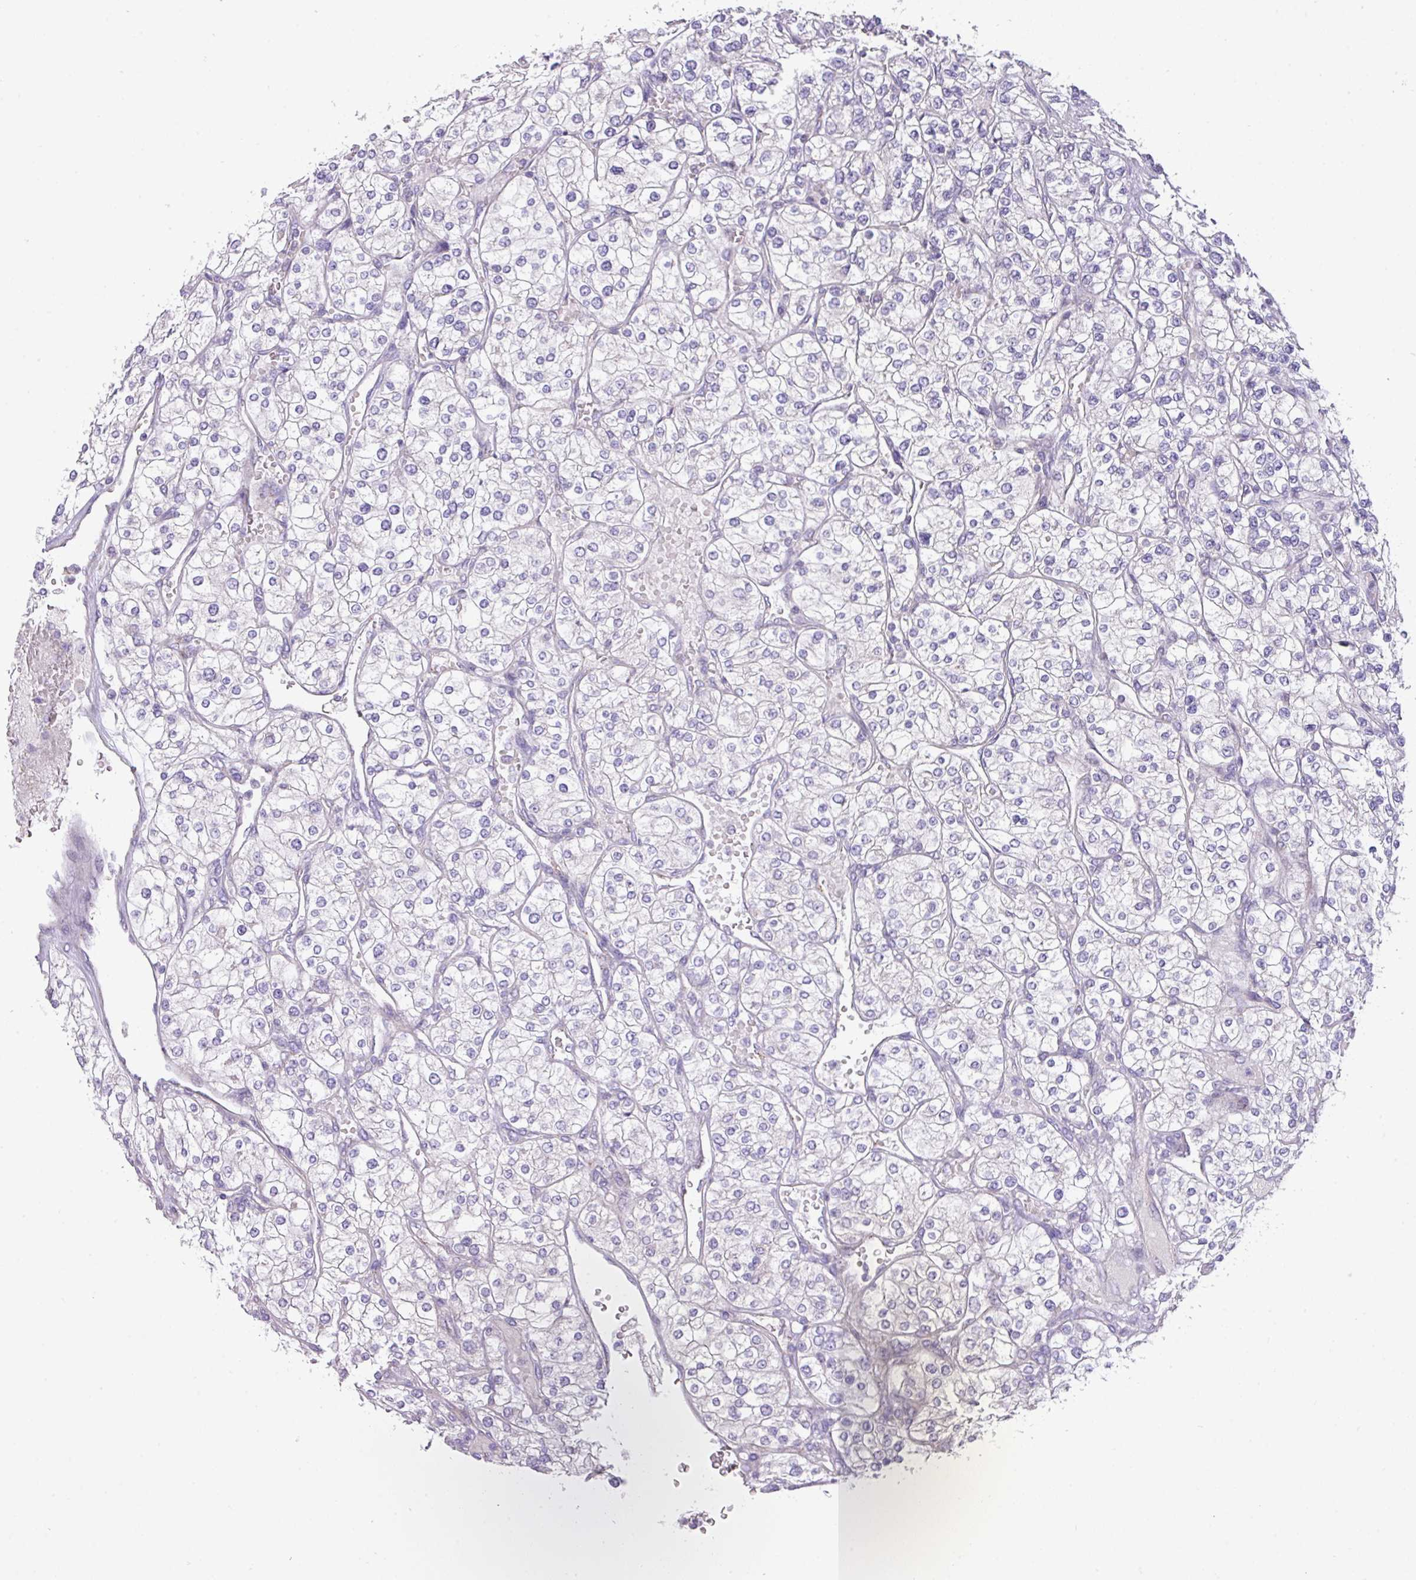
{"staining": {"intensity": "negative", "quantity": "none", "location": "none"}, "tissue": "renal cancer", "cell_type": "Tumor cells", "image_type": "cancer", "snomed": [{"axis": "morphology", "description": "Adenocarcinoma, NOS"}, {"axis": "topography", "description": "Kidney"}], "caption": "IHC micrograph of renal cancer (adenocarcinoma) stained for a protein (brown), which reveals no expression in tumor cells. (DAB (3,3'-diaminobenzidine) immunohistochemistry (IHC) with hematoxylin counter stain).", "gene": "ZNF394", "patient": {"sex": "male", "age": 80}}